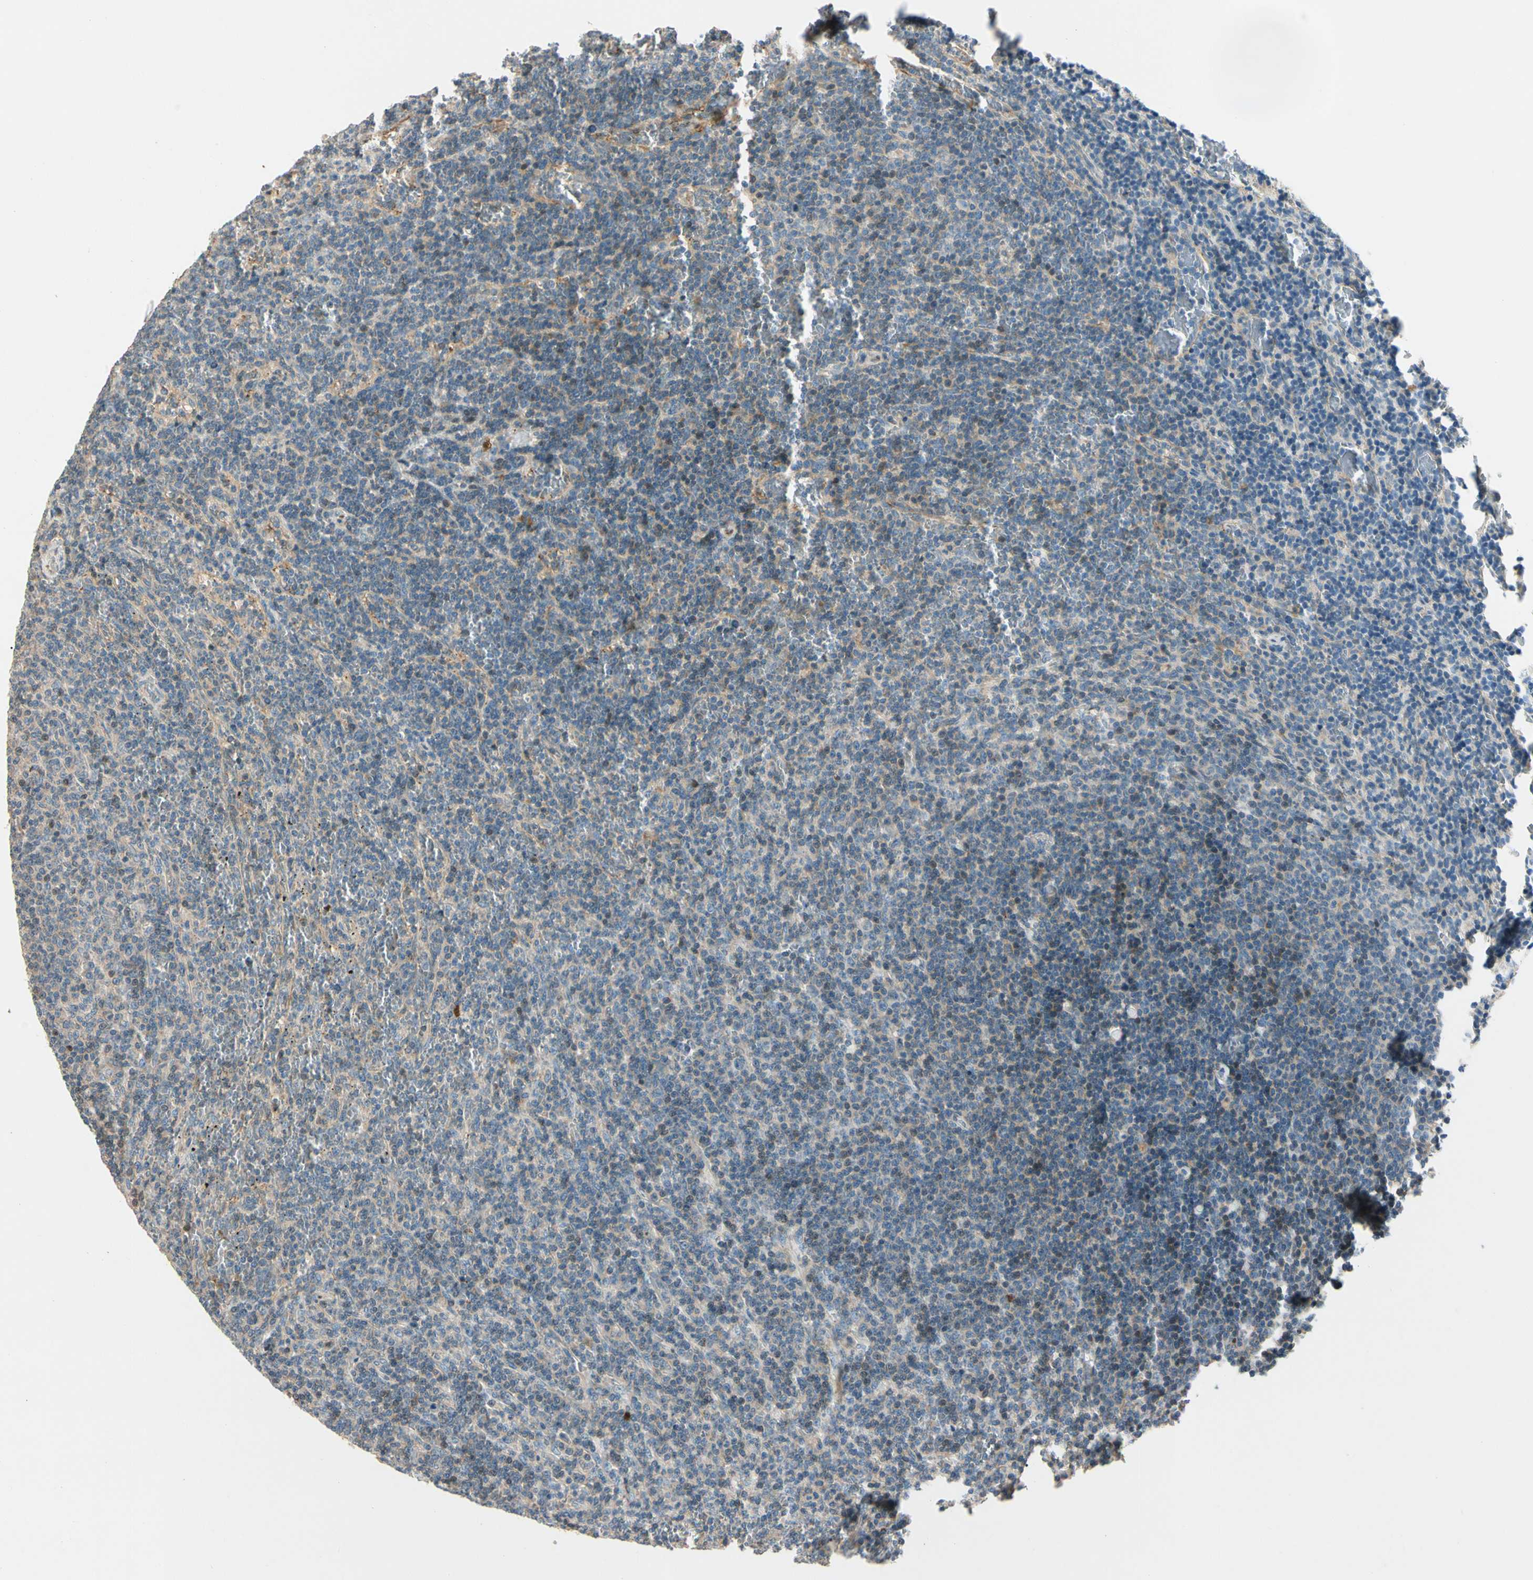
{"staining": {"intensity": "weak", "quantity": "<25%", "location": "cytoplasmic/membranous"}, "tissue": "lymphoma", "cell_type": "Tumor cells", "image_type": "cancer", "snomed": [{"axis": "morphology", "description": "Malignant lymphoma, non-Hodgkin's type, Low grade"}, {"axis": "topography", "description": "Spleen"}], "caption": "Immunohistochemical staining of lymphoma demonstrates no significant expression in tumor cells. Nuclei are stained in blue.", "gene": "CDH6", "patient": {"sex": "female", "age": 50}}